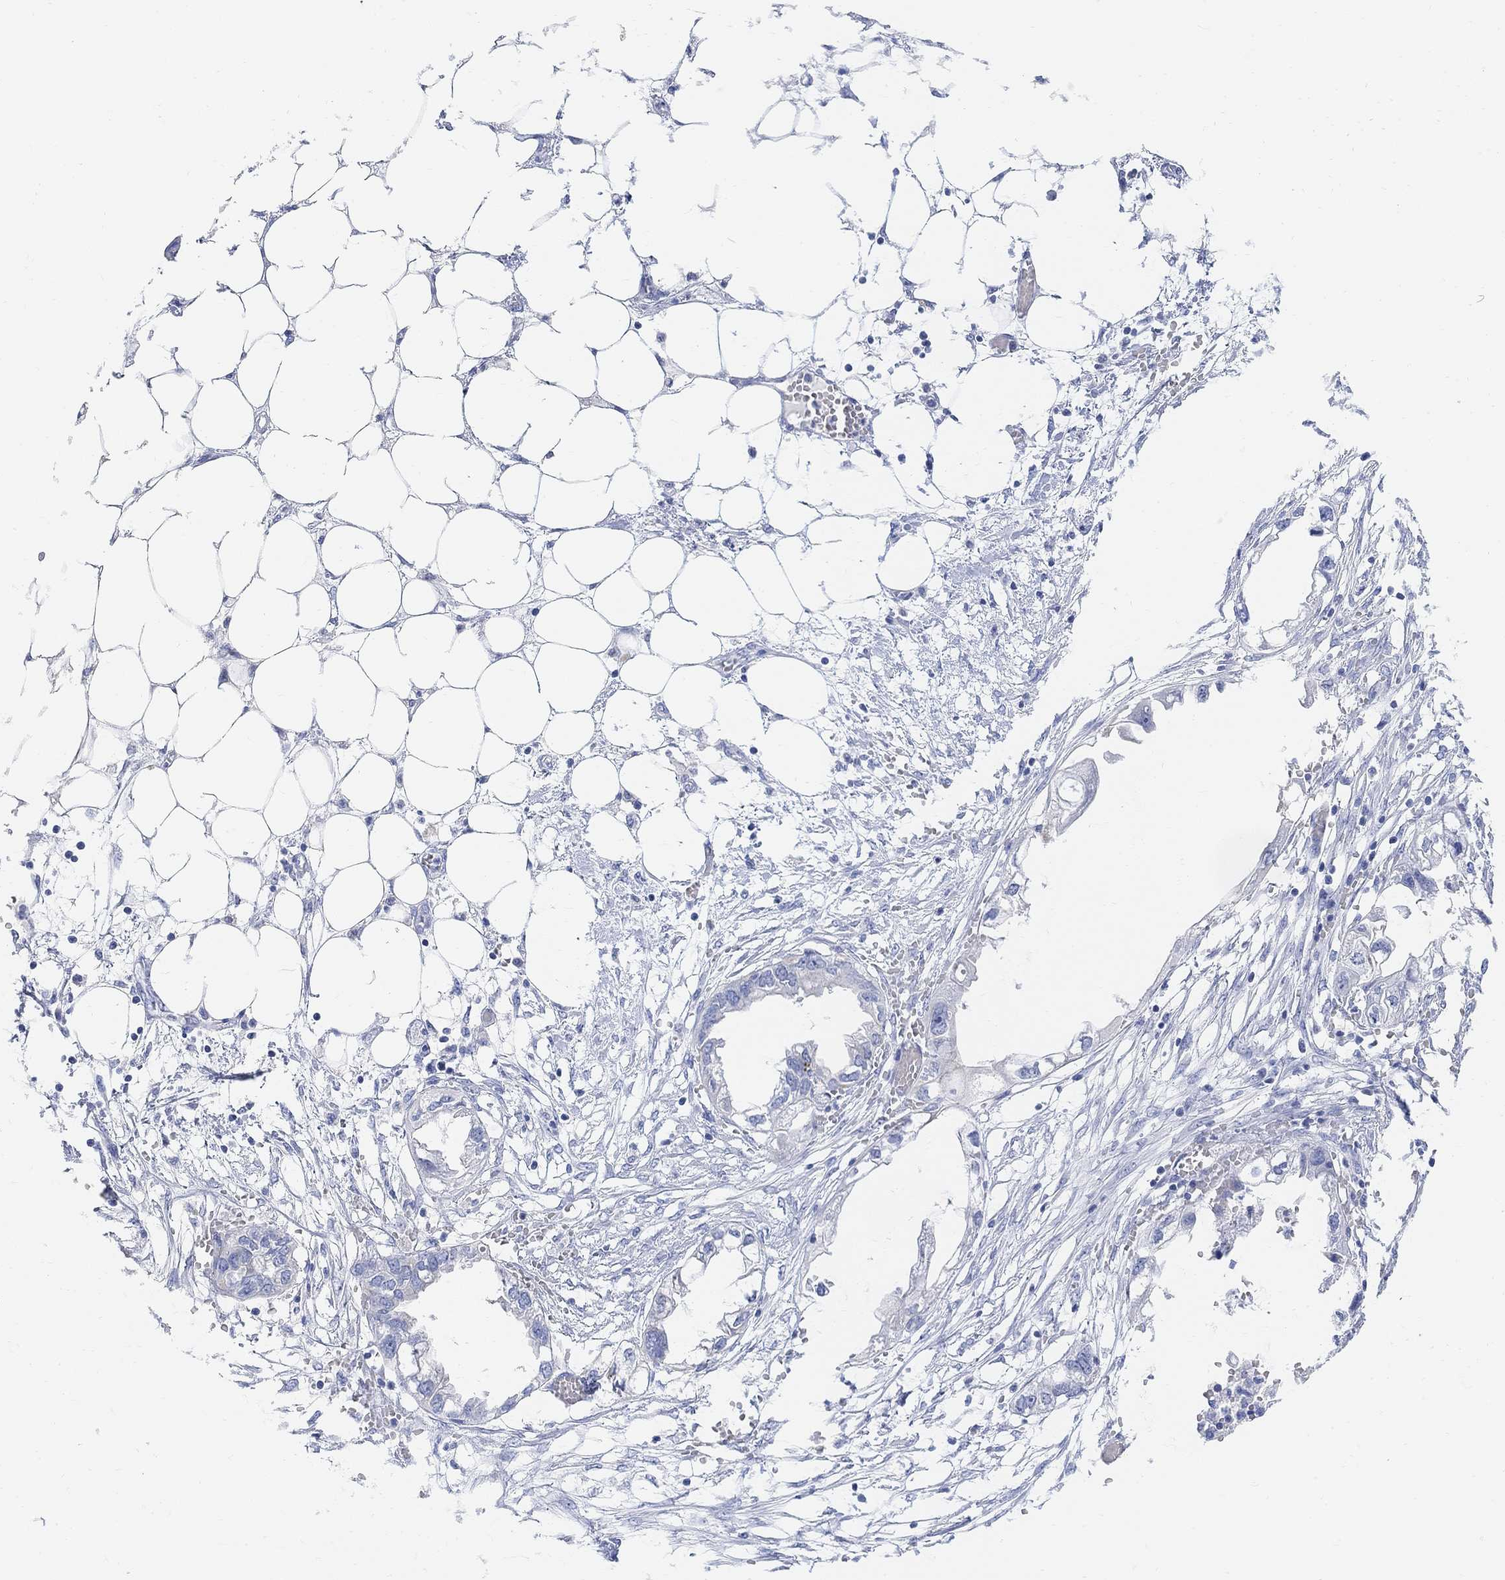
{"staining": {"intensity": "negative", "quantity": "none", "location": "none"}, "tissue": "endometrial cancer", "cell_type": "Tumor cells", "image_type": "cancer", "snomed": [{"axis": "morphology", "description": "Adenocarcinoma, NOS"}, {"axis": "morphology", "description": "Adenocarcinoma, metastatic, NOS"}, {"axis": "topography", "description": "Adipose tissue"}, {"axis": "topography", "description": "Endometrium"}], "caption": "This is an immunohistochemistry micrograph of human endometrial cancer (metastatic adenocarcinoma). There is no positivity in tumor cells.", "gene": "RETNLB", "patient": {"sex": "female", "age": 67}}